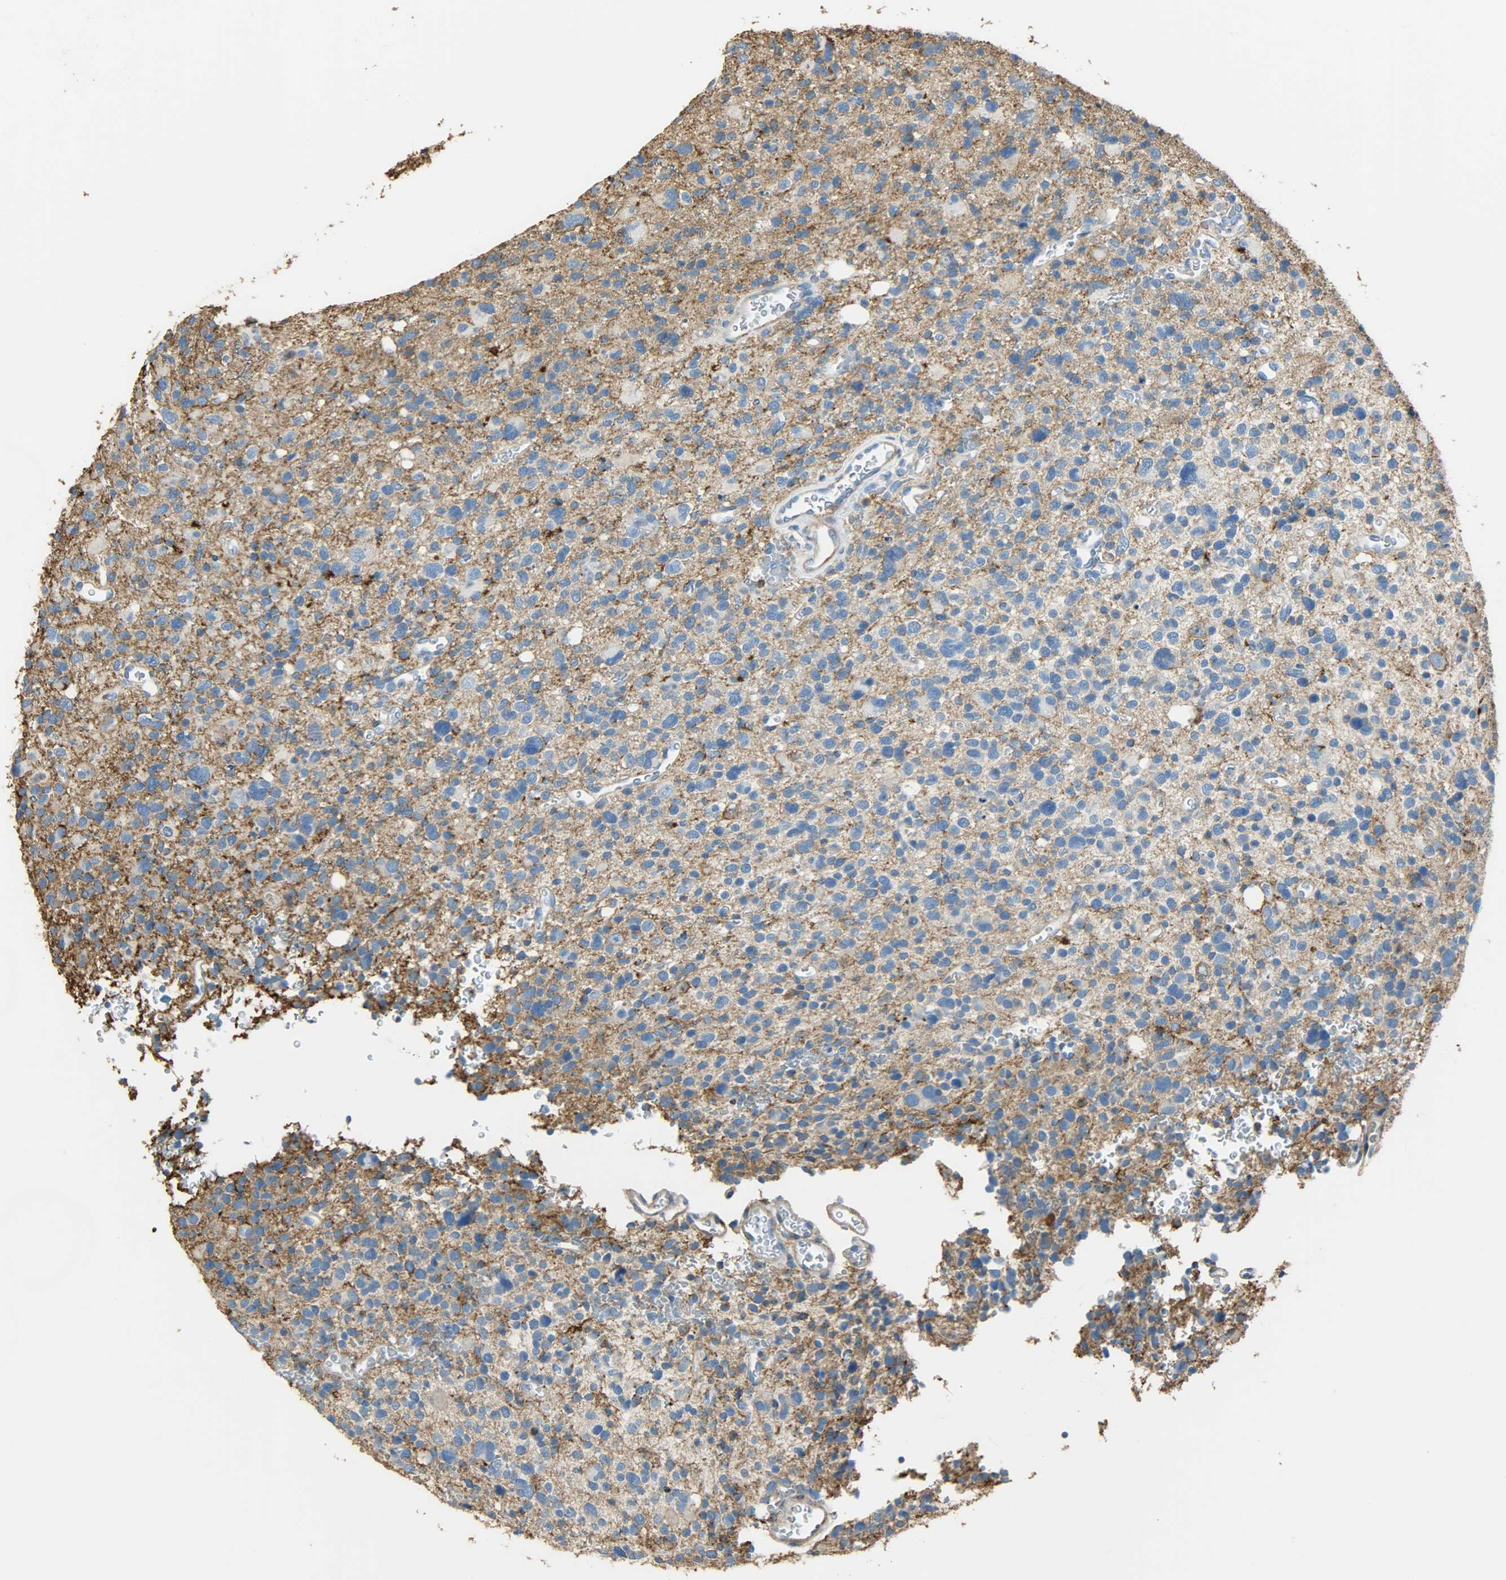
{"staining": {"intensity": "negative", "quantity": "none", "location": "none"}, "tissue": "glioma", "cell_type": "Tumor cells", "image_type": "cancer", "snomed": [{"axis": "morphology", "description": "Glioma, malignant, High grade"}, {"axis": "topography", "description": "Brain"}], "caption": "Human glioma stained for a protein using IHC displays no positivity in tumor cells.", "gene": "ANXA6", "patient": {"sex": "male", "age": 48}}